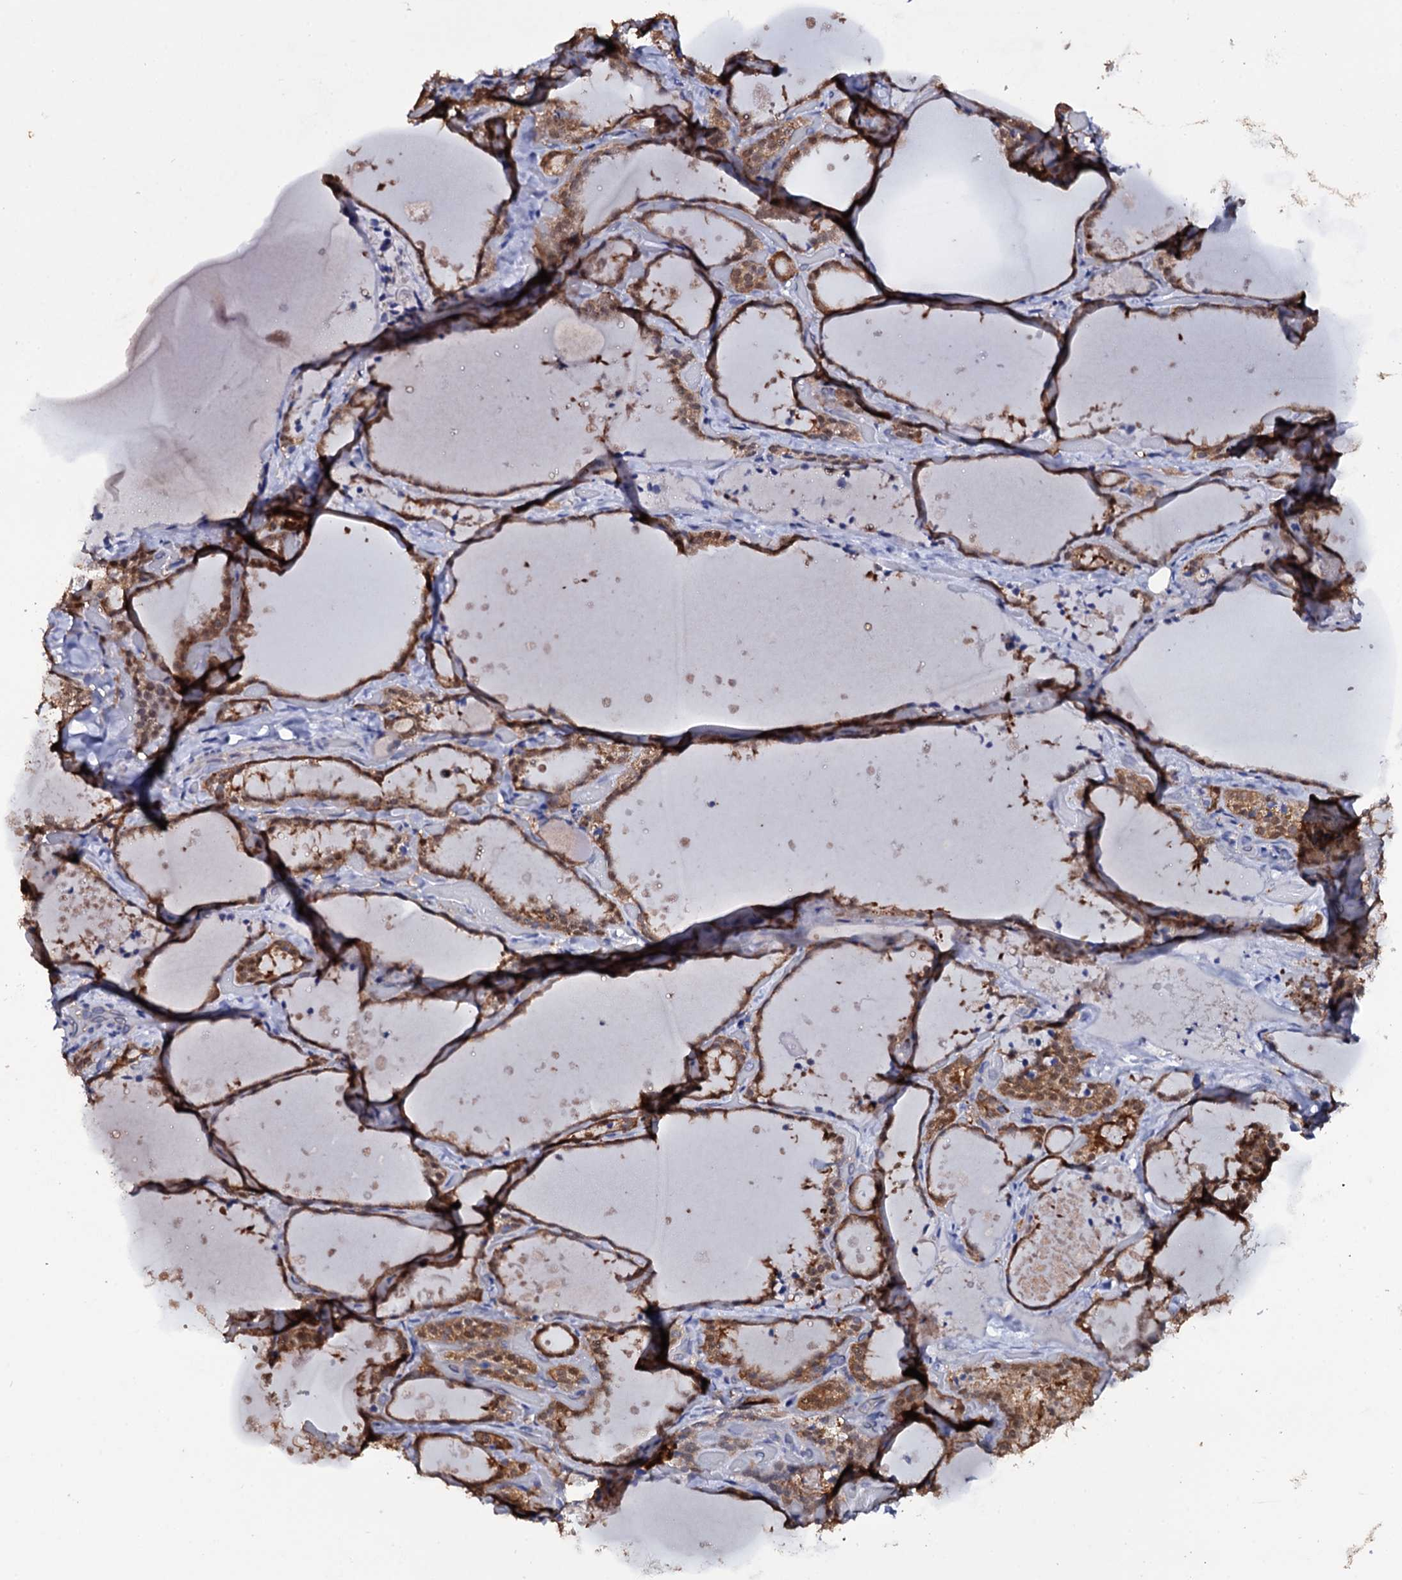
{"staining": {"intensity": "moderate", "quantity": ">75%", "location": "cytoplasmic/membranous,nuclear"}, "tissue": "thyroid gland", "cell_type": "Glandular cells", "image_type": "normal", "snomed": [{"axis": "morphology", "description": "Normal tissue, NOS"}, {"axis": "topography", "description": "Thyroid gland"}], "caption": "Thyroid gland stained with DAB (3,3'-diaminobenzidine) IHC demonstrates medium levels of moderate cytoplasmic/membranous,nuclear positivity in approximately >75% of glandular cells. The staining was performed using DAB to visualize the protein expression in brown, while the nuclei were stained in blue with hematoxylin (Magnification: 20x).", "gene": "CRYL1", "patient": {"sex": "female", "age": 44}}